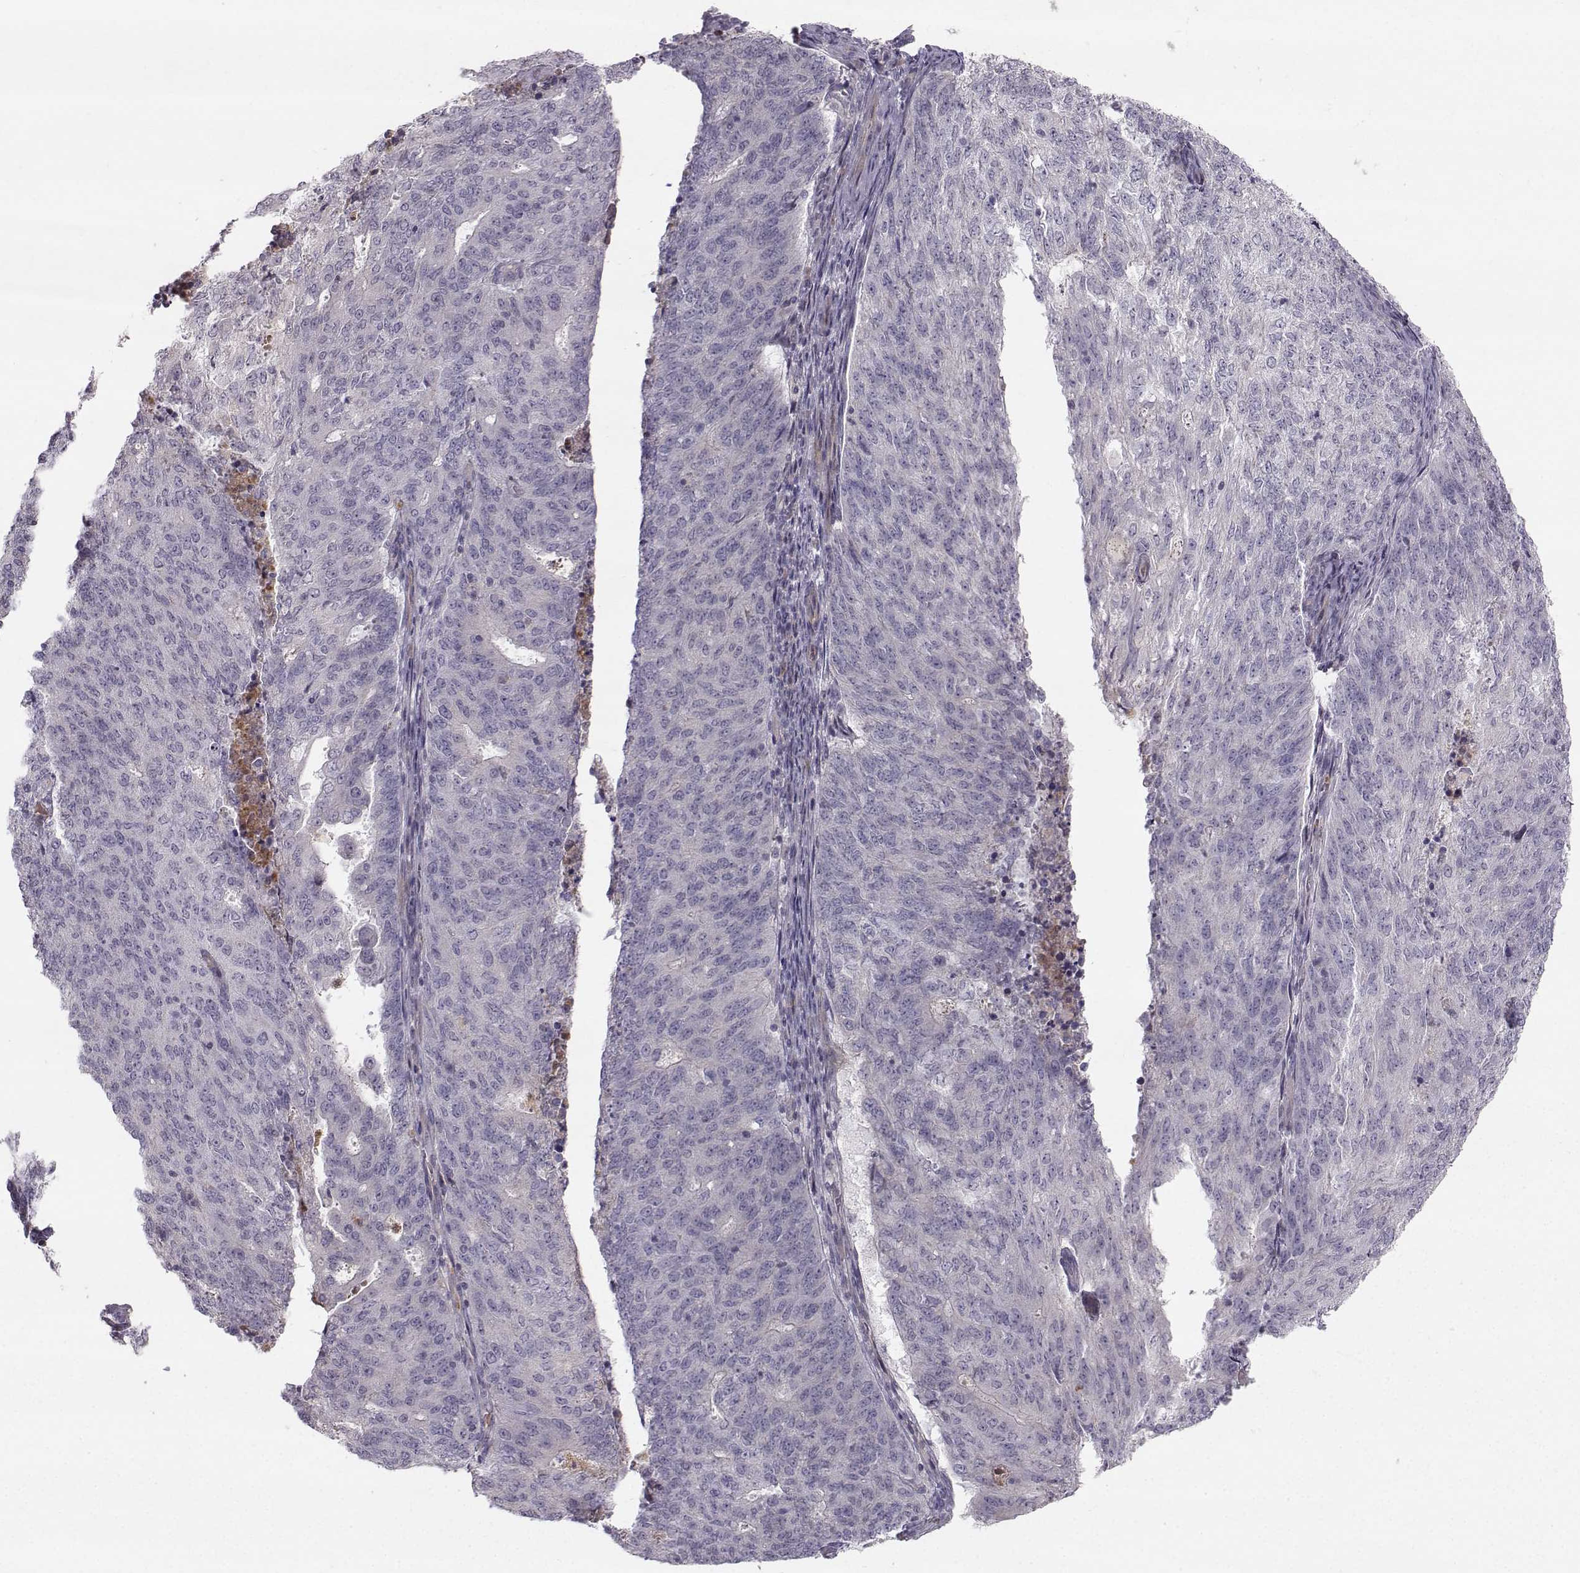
{"staining": {"intensity": "negative", "quantity": "none", "location": "none"}, "tissue": "endometrial cancer", "cell_type": "Tumor cells", "image_type": "cancer", "snomed": [{"axis": "morphology", "description": "Adenocarcinoma, NOS"}, {"axis": "topography", "description": "Endometrium"}], "caption": "This is an immunohistochemistry (IHC) micrograph of adenocarcinoma (endometrial). There is no expression in tumor cells.", "gene": "OPRD1", "patient": {"sex": "female", "age": 82}}